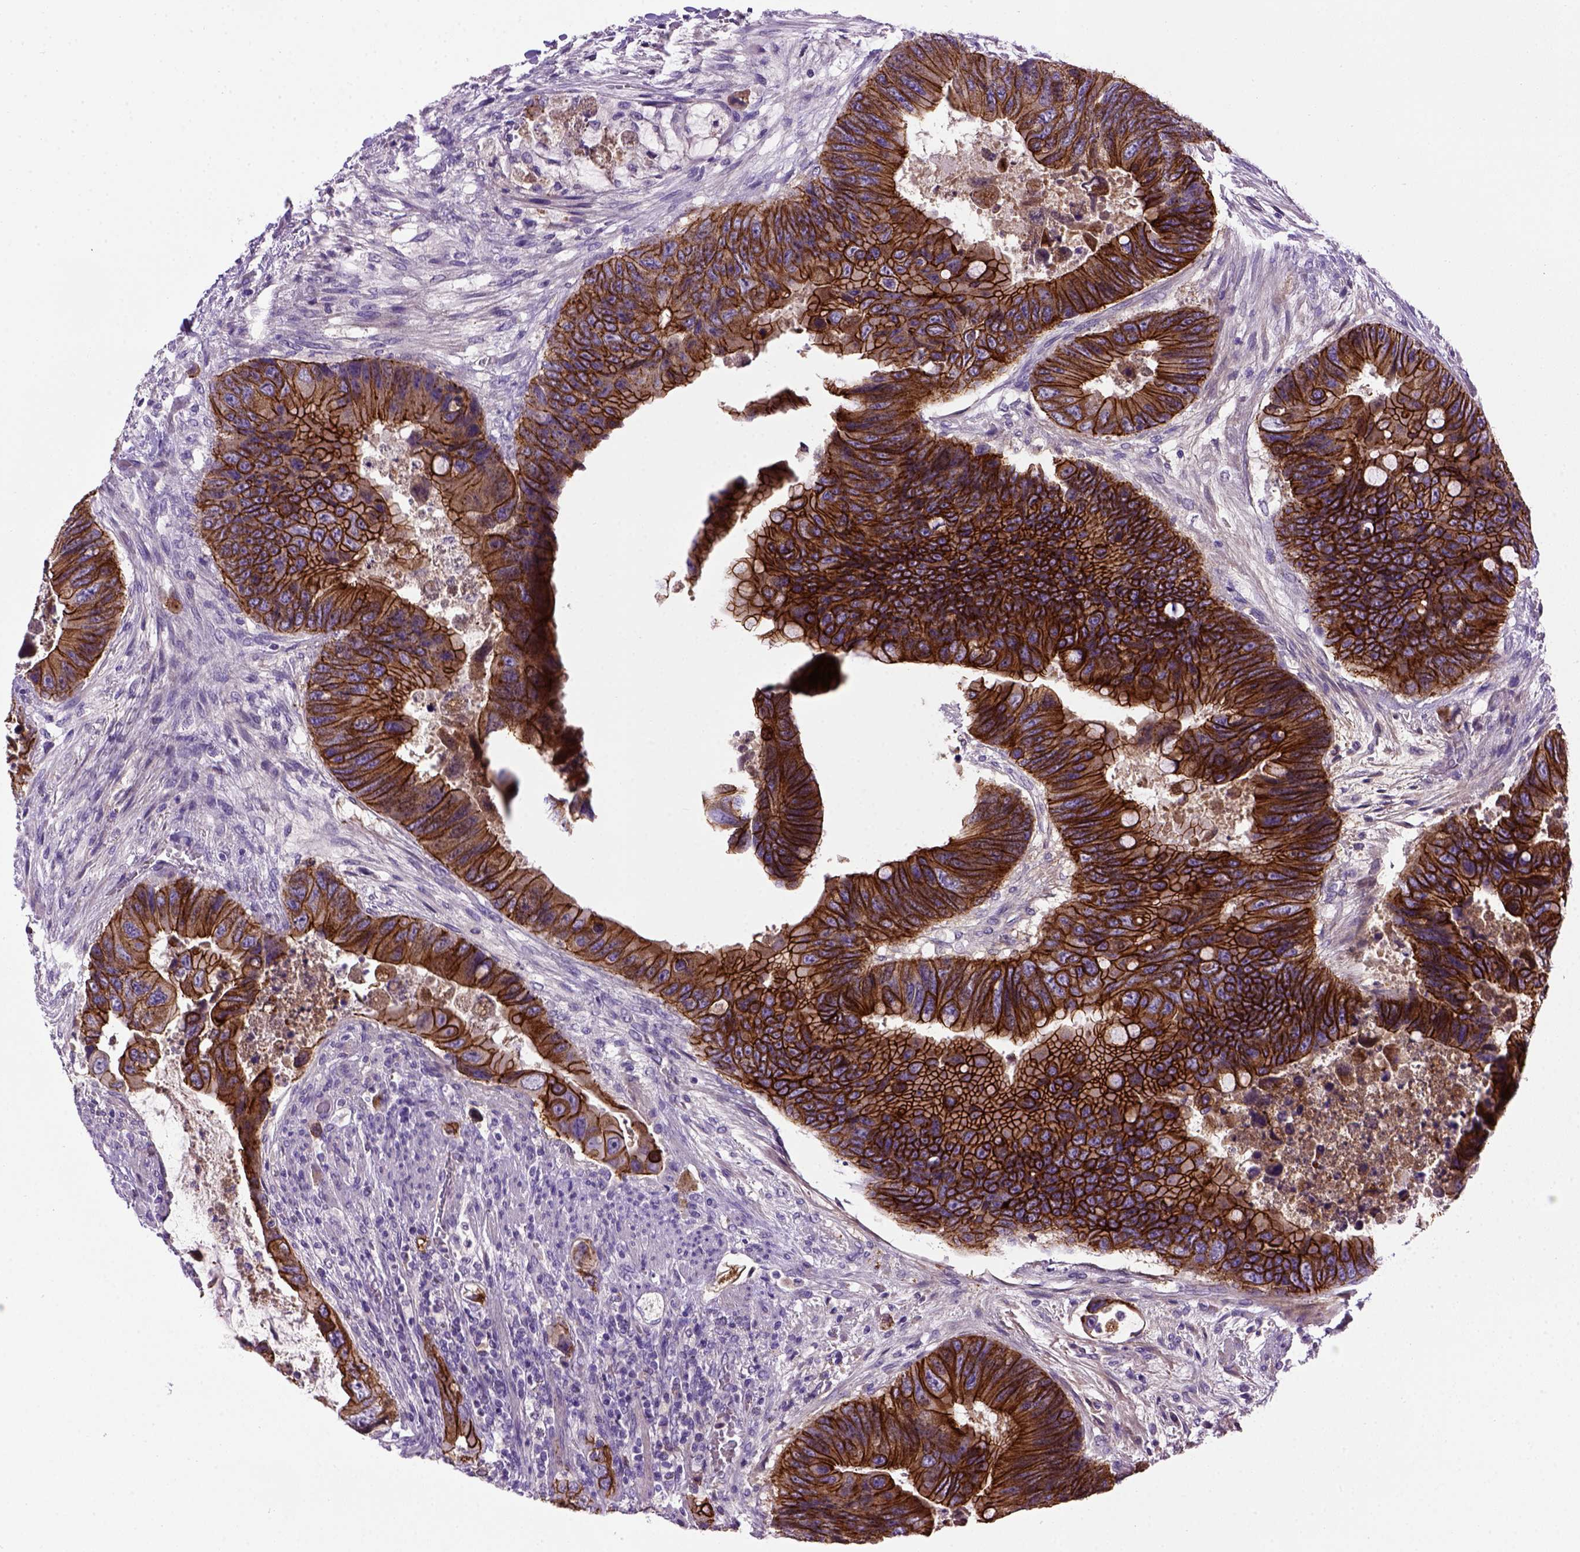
{"staining": {"intensity": "strong", "quantity": ">75%", "location": "cytoplasmic/membranous"}, "tissue": "colorectal cancer", "cell_type": "Tumor cells", "image_type": "cancer", "snomed": [{"axis": "morphology", "description": "Adenocarcinoma, NOS"}, {"axis": "topography", "description": "Rectum"}], "caption": "Colorectal cancer tissue reveals strong cytoplasmic/membranous positivity in approximately >75% of tumor cells (DAB IHC with brightfield microscopy, high magnification).", "gene": "CDH1", "patient": {"sex": "male", "age": 63}}